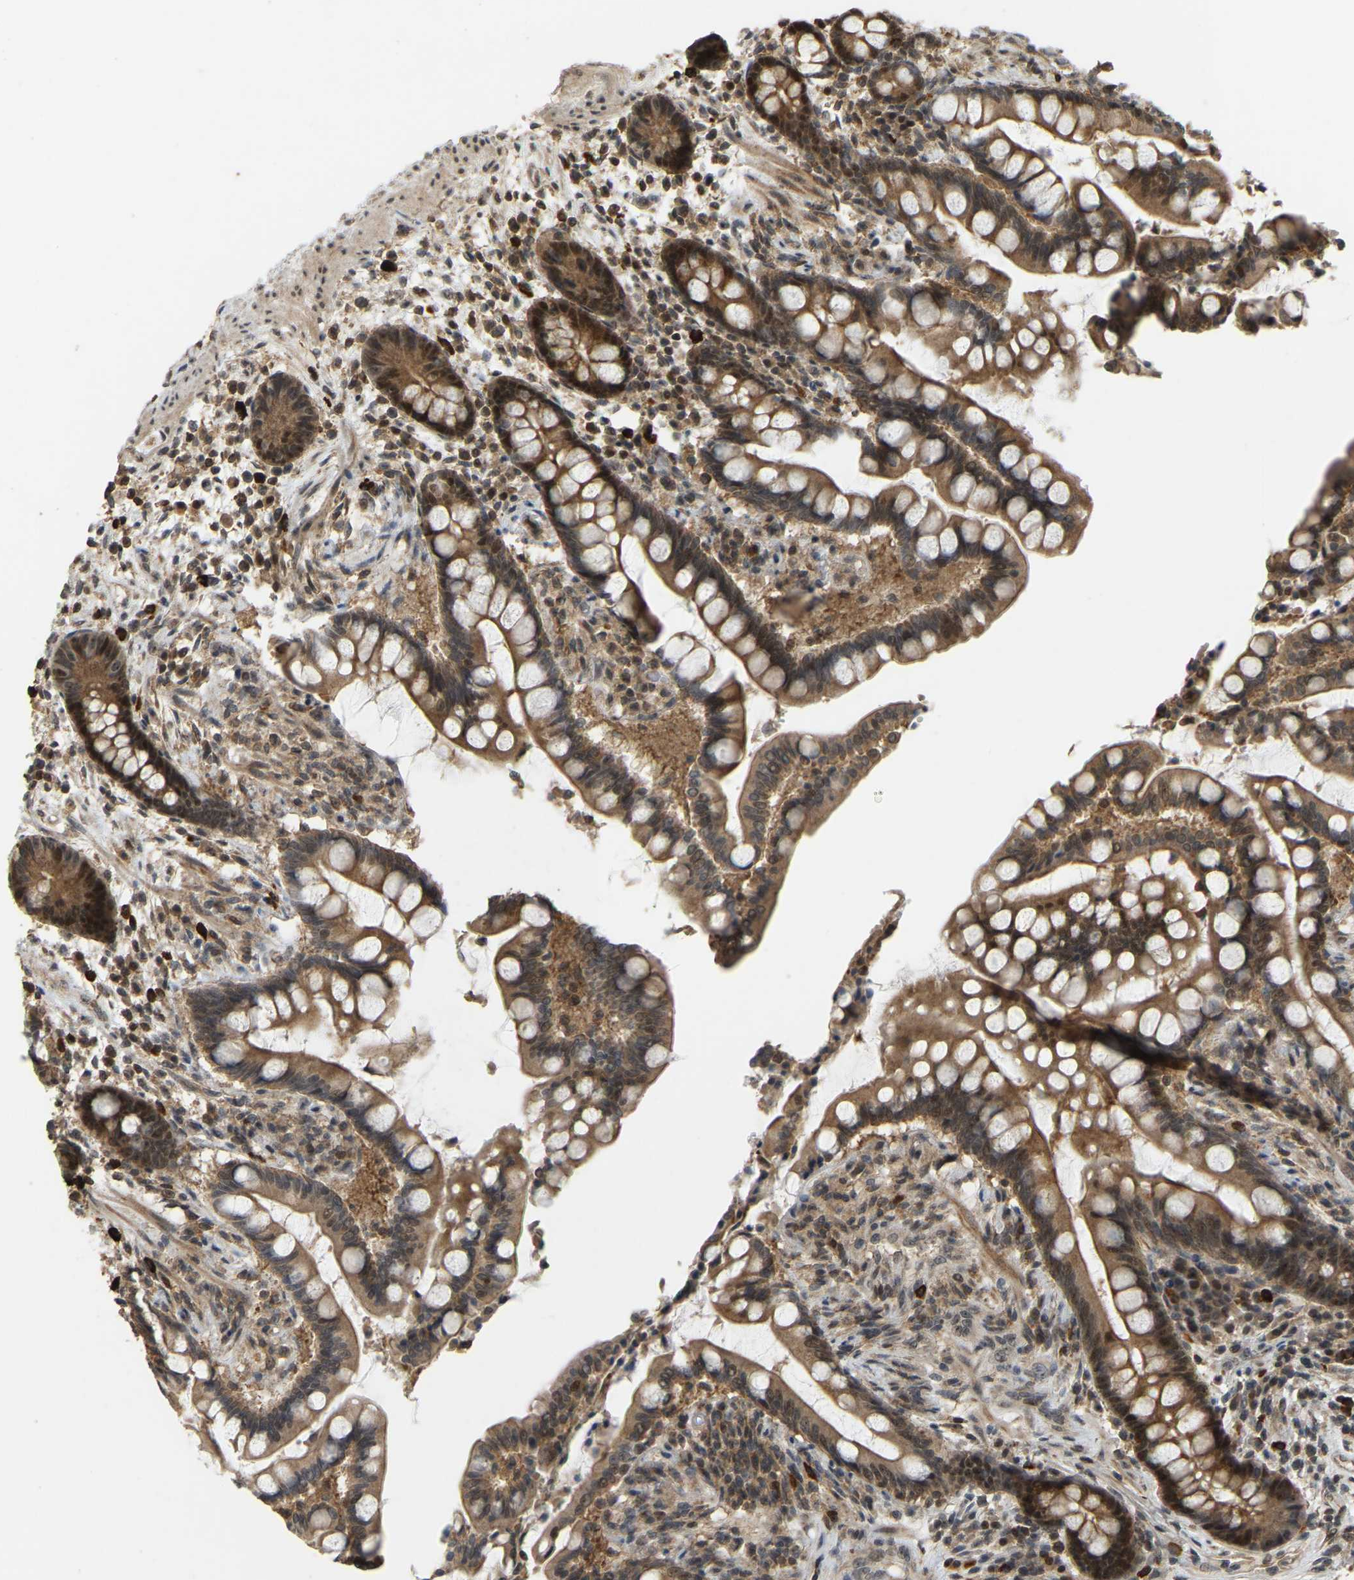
{"staining": {"intensity": "weak", "quantity": ">75%", "location": "cytoplasmic/membranous"}, "tissue": "colon", "cell_type": "Endothelial cells", "image_type": "normal", "snomed": [{"axis": "morphology", "description": "Normal tissue, NOS"}, {"axis": "topography", "description": "Colon"}], "caption": "Protein staining by immunohistochemistry demonstrates weak cytoplasmic/membranous expression in approximately >75% of endothelial cells in benign colon.", "gene": "BRF2", "patient": {"sex": "male", "age": 73}}